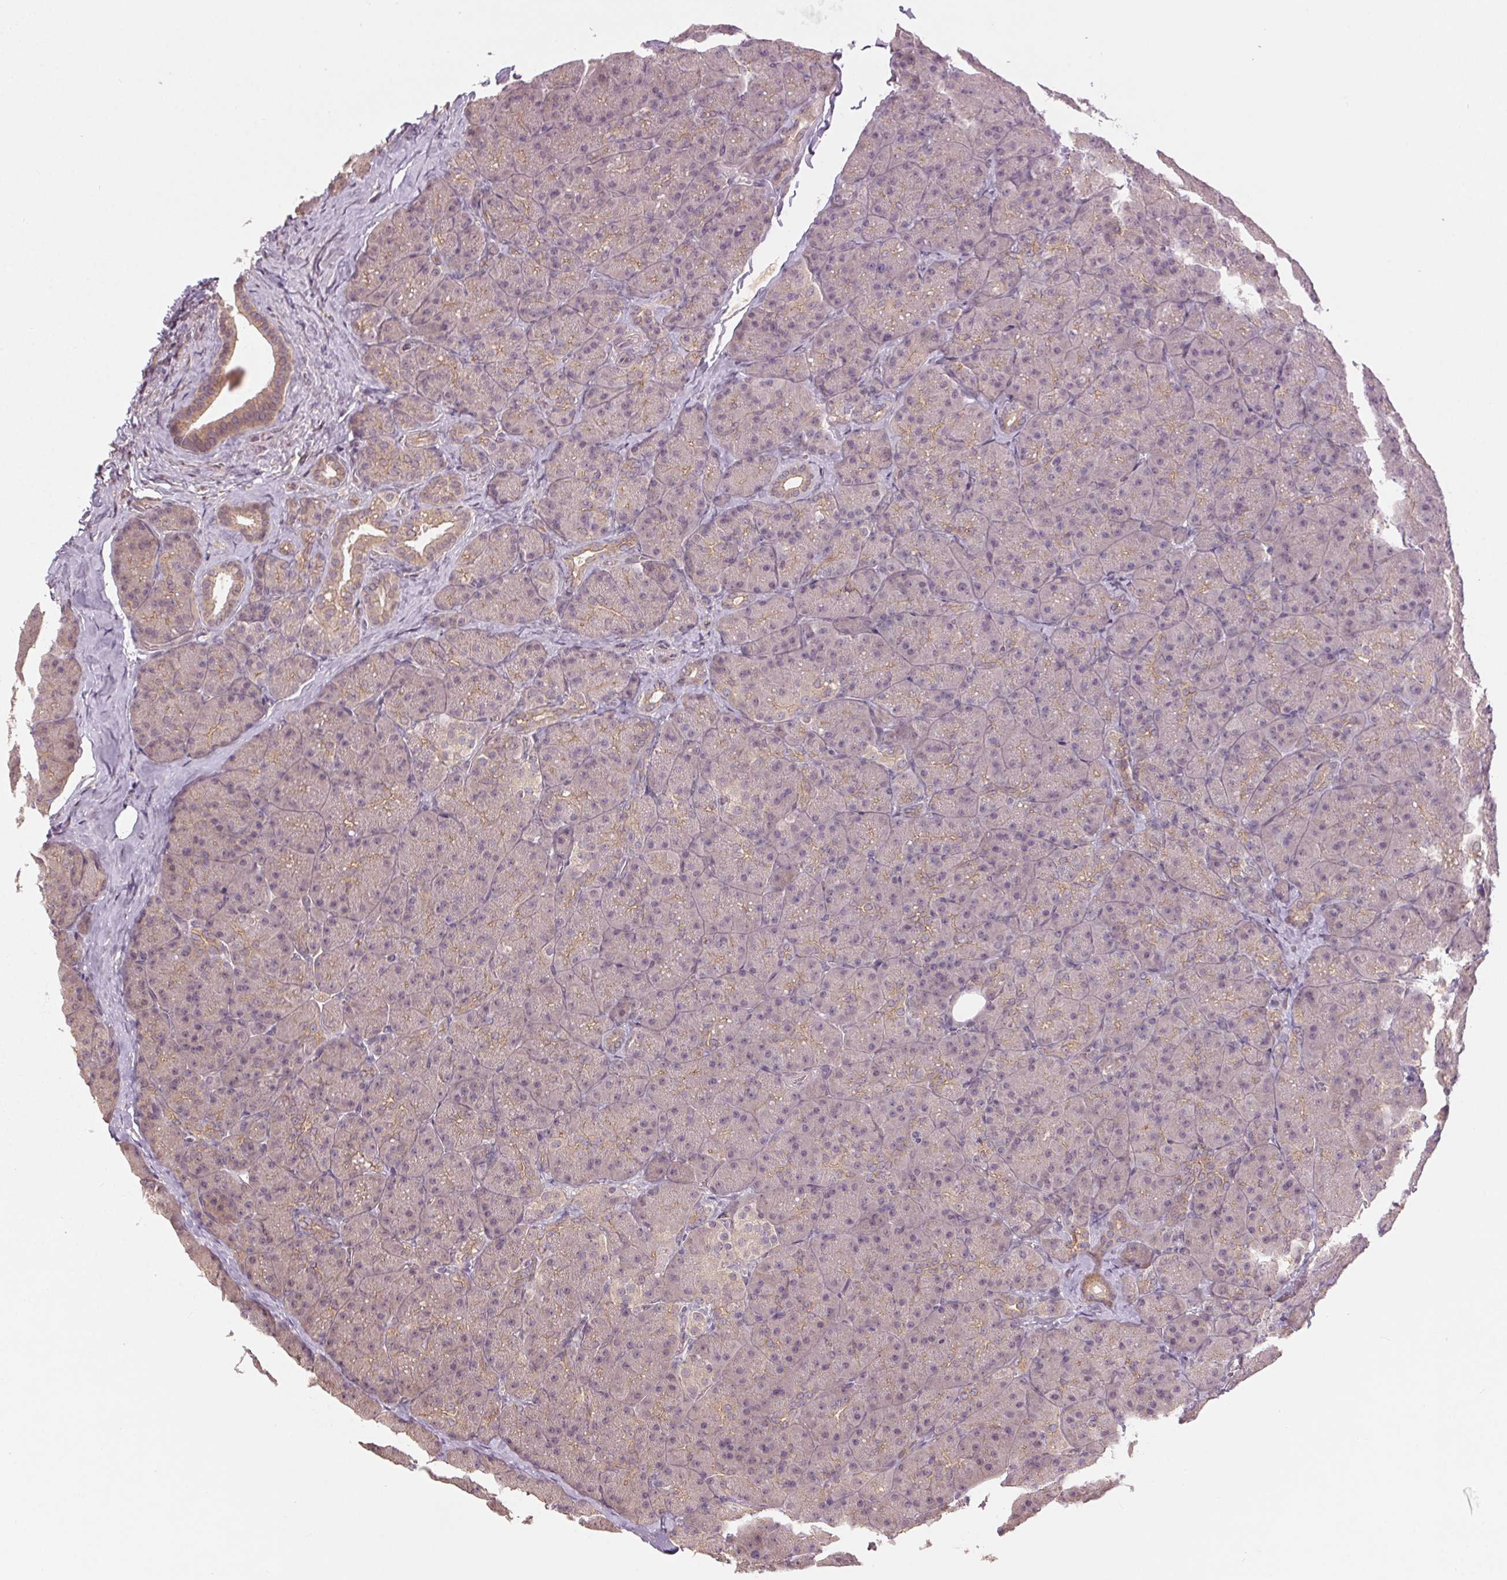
{"staining": {"intensity": "weak", "quantity": "25%-75%", "location": "cytoplasmic/membranous"}, "tissue": "pancreas", "cell_type": "Exocrine glandular cells", "image_type": "normal", "snomed": [{"axis": "morphology", "description": "Normal tissue, NOS"}, {"axis": "topography", "description": "Pancreas"}], "caption": "IHC (DAB) staining of benign pancreas shows weak cytoplasmic/membranous protein positivity in approximately 25%-75% of exocrine glandular cells. (Brightfield microscopy of DAB IHC at high magnification).", "gene": "ATP1B3", "patient": {"sex": "male", "age": 57}}